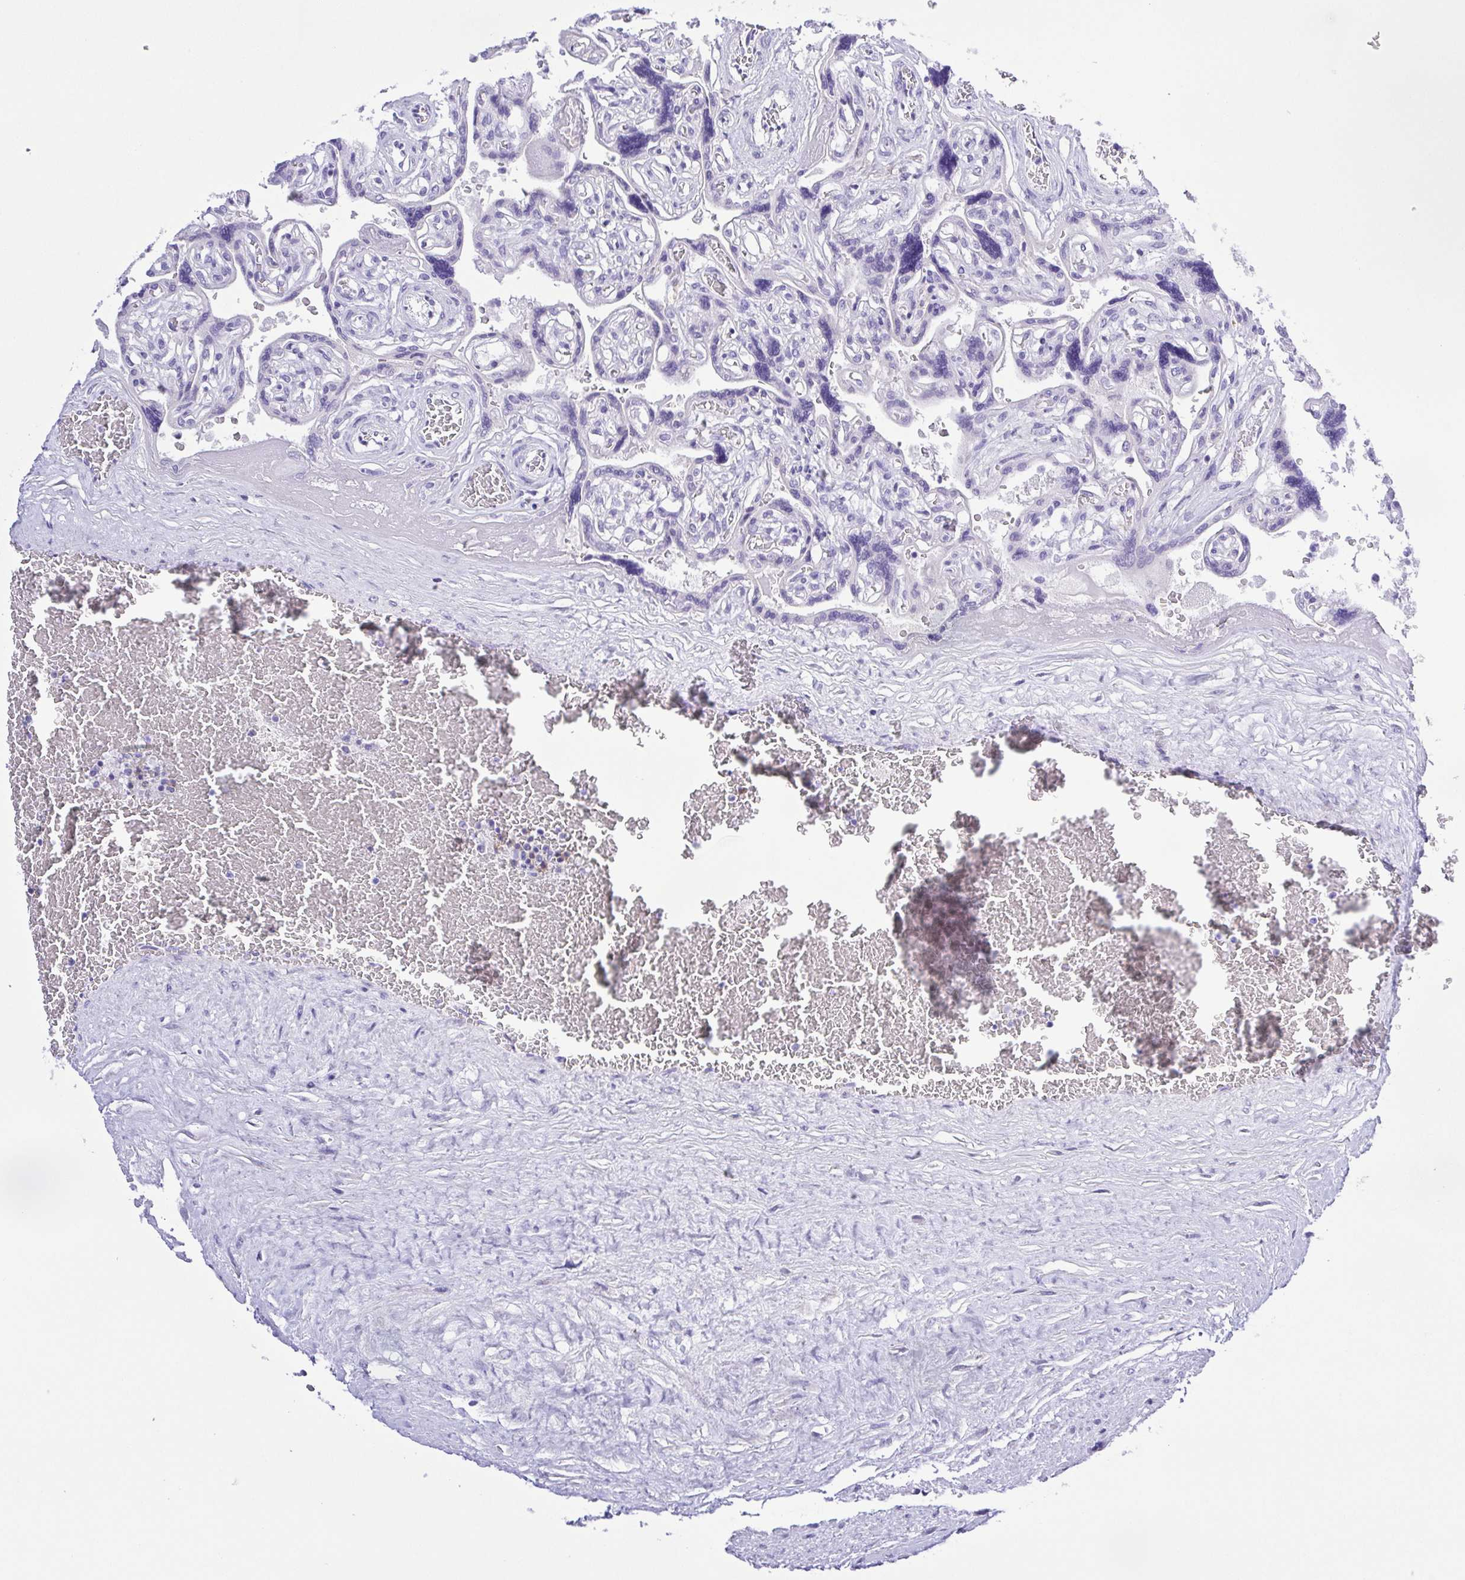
{"staining": {"intensity": "negative", "quantity": "none", "location": "none"}, "tissue": "placenta", "cell_type": "Decidual cells", "image_type": "normal", "snomed": [{"axis": "morphology", "description": "Normal tissue, NOS"}, {"axis": "topography", "description": "Placenta"}], "caption": "Image shows no significant protein expression in decidual cells of unremarkable placenta.", "gene": "CD72", "patient": {"sex": "female", "age": 32}}